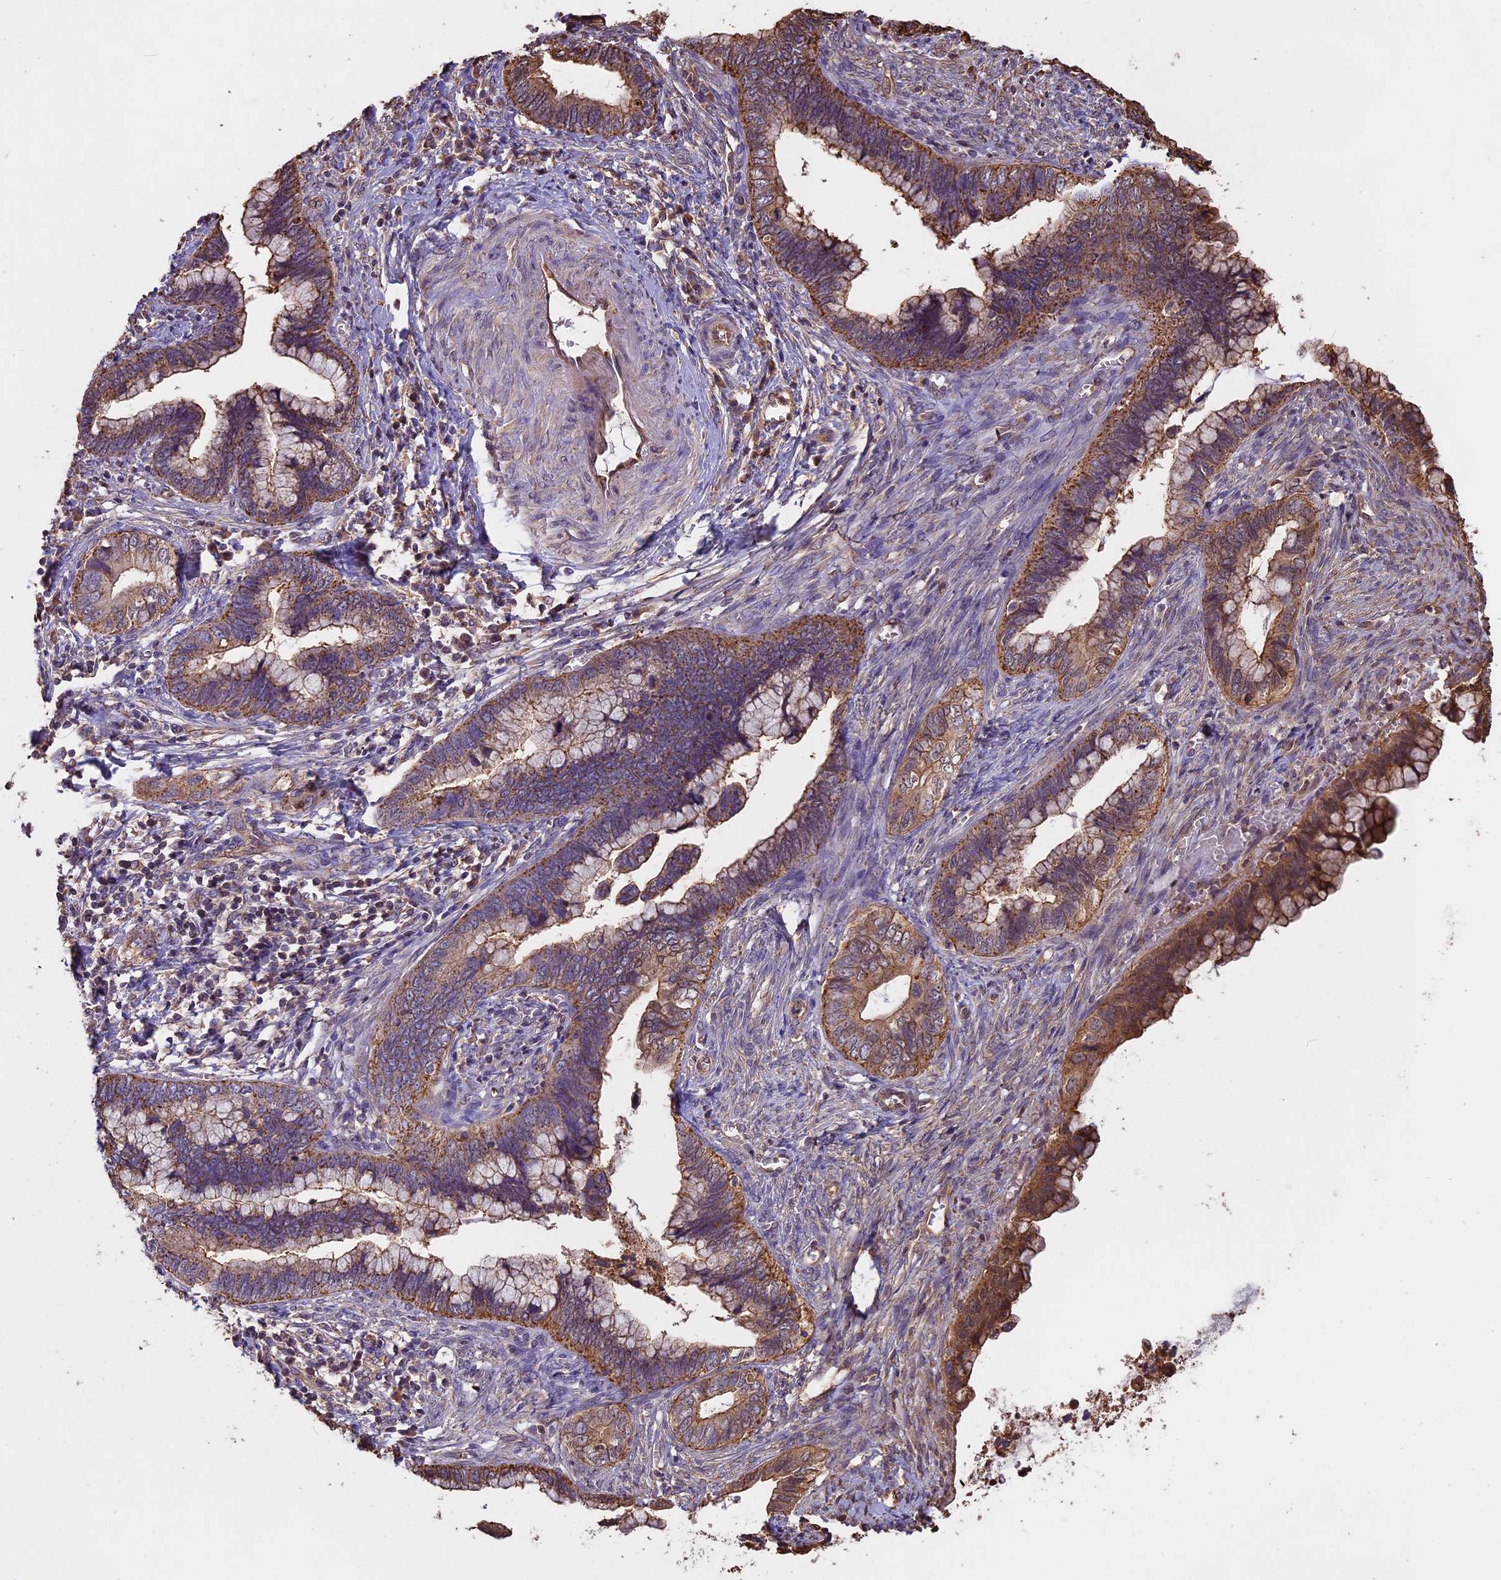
{"staining": {"intensity": "moderate", "quantity": ">75%", "location": "cytoplasmic/membranous"}, "tissue": "cervical cancer", "cell_type": "Tumor cells", "image_type": "cancer", "snomed": [{"axis": "morphology", "description": "Adenocarcinoma, NOS"}, {"axis": "topography", "description": "Cervix"}], "caption": "Brown immunohistochemical staining in adenocarcinoma (cervical) shows moderate cytoplasmic/membranous positivity in approximately >75% of tumor cells.", "gene": "CHMP2A", "patient": {"sex": "female", "age": 44}}